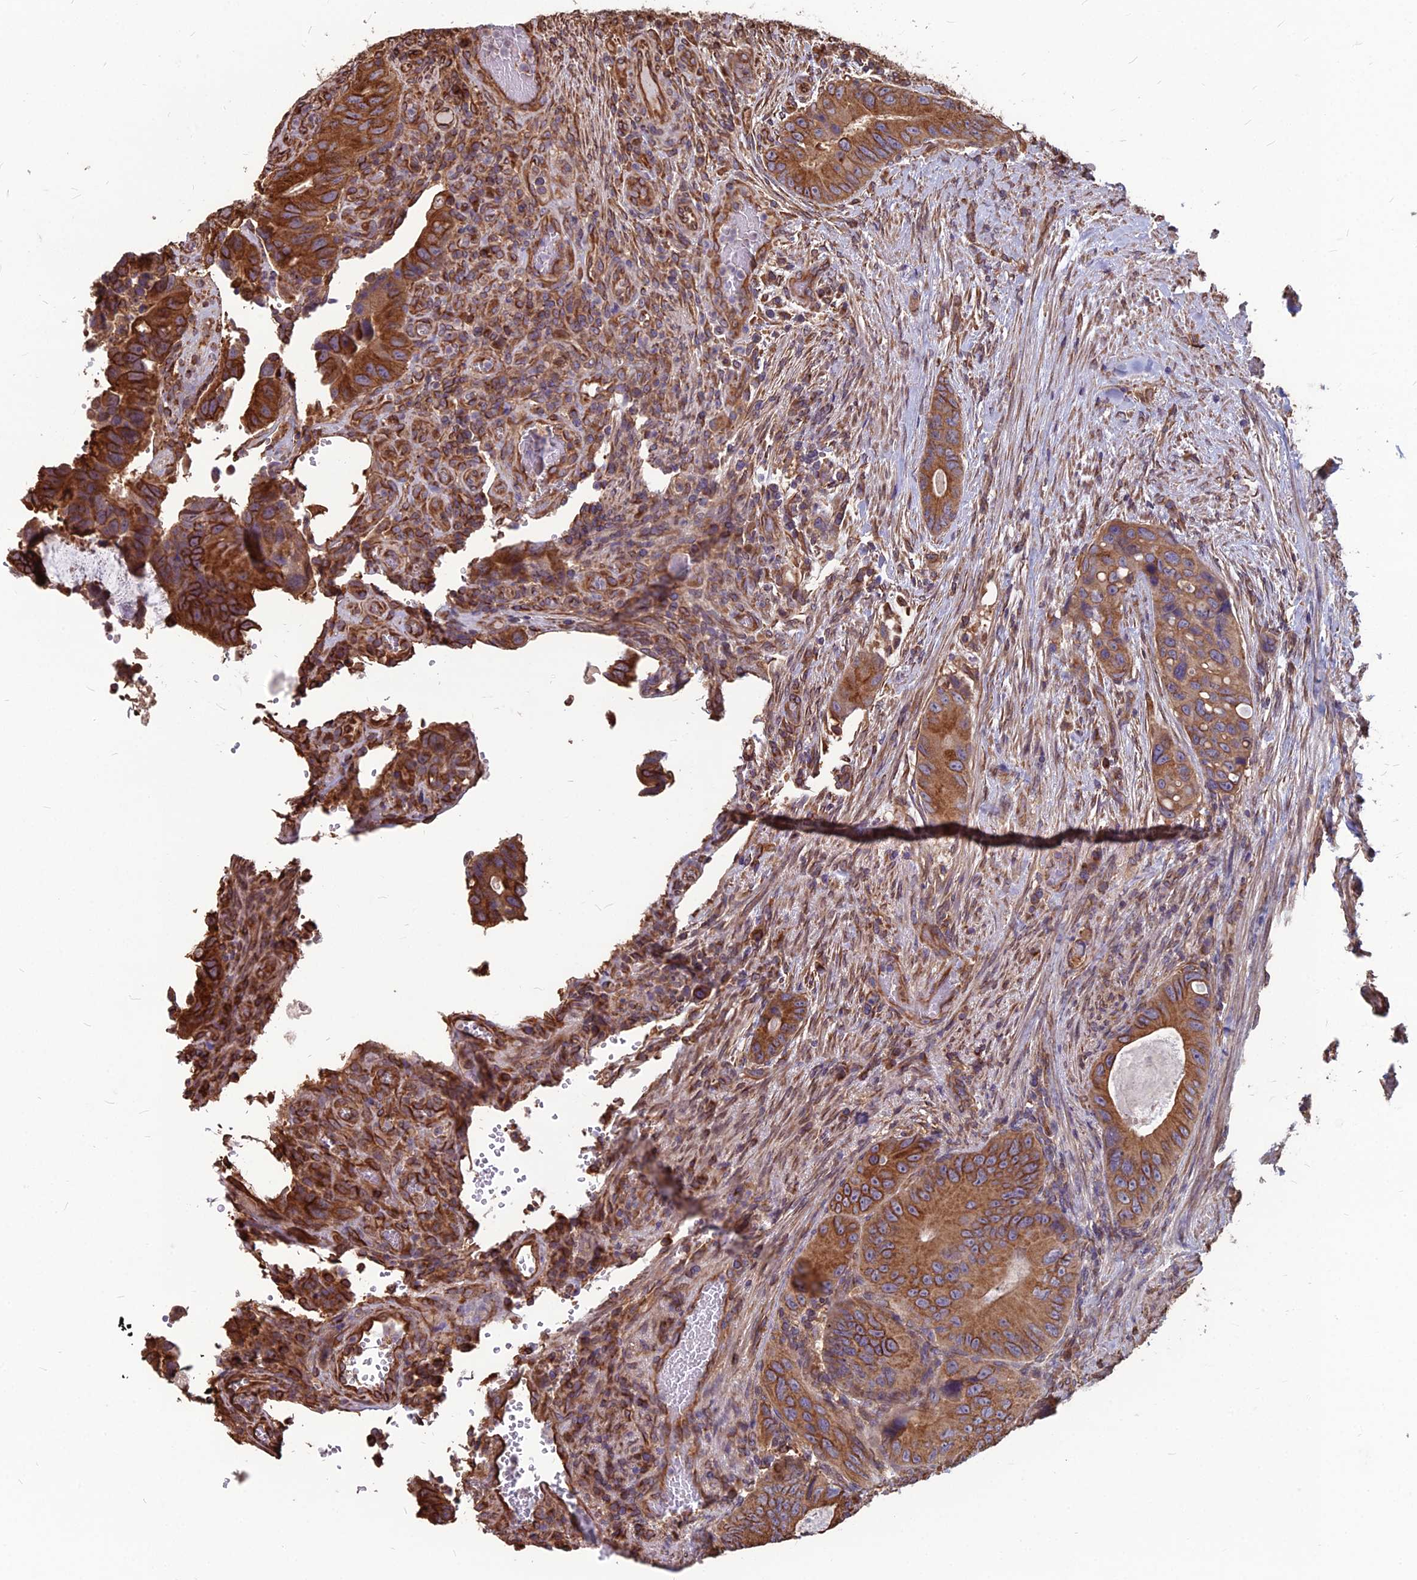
{"staining": {"intensity": "moderate", "quantity": ">75%", "location": "cytoplasmic/membranous"}, "tissue": "colorectal cancer", "cell_type": "Tumor cells", "image_type": "cancer", "snomed": [{"axis": "morphology", "description": "Adenocarcinoma, NOS"}, {"axis": "topography", "description": "Colon"}], "caption": "Protein staining of colorectal adenocarcinoma tissue exhibits moderate cytoplasmic/membranous expression in approximately >75% of tumor cells.", "gene": "LSM6", "patient": {"sex": "male", "age": 84}}